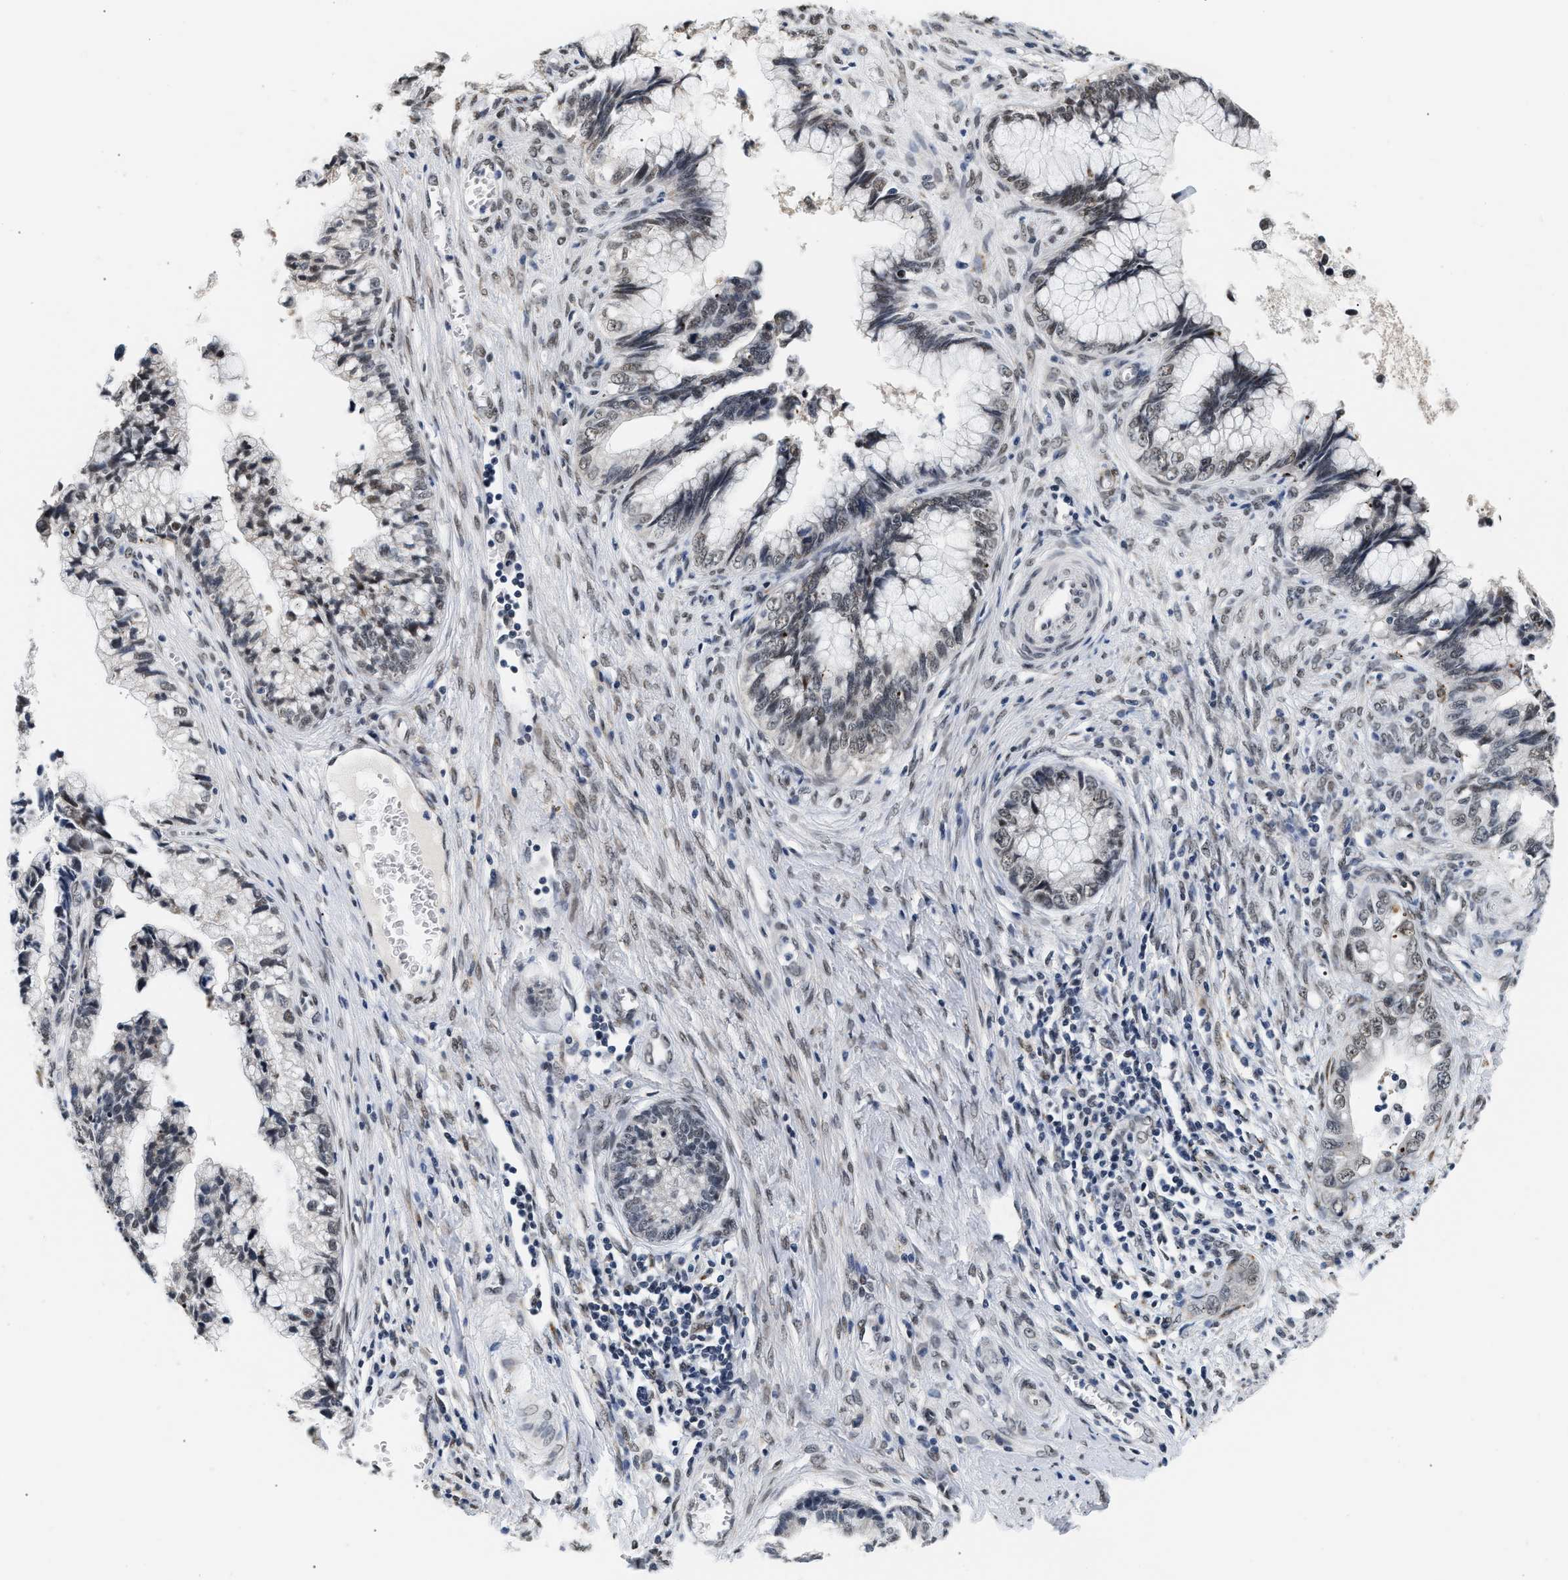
{"staining": {"intensity": "weak", "quantity": "<25%", "location": "nuclear"}, "tissue": "cervical cancer", "cell_type": "Tumor cells", "image_type": "cancer", "snomed": [{"axis": "morphology", "description": "Adenocarcinoma, NOS"}, {"axis": "topography", "description": "Cervix"}], "caption": "The image displays no staining of tumor cells in adenocarcinoma (cervical).", "gene": "THOC1", "patient": {"sex": "female", "age": 44}}